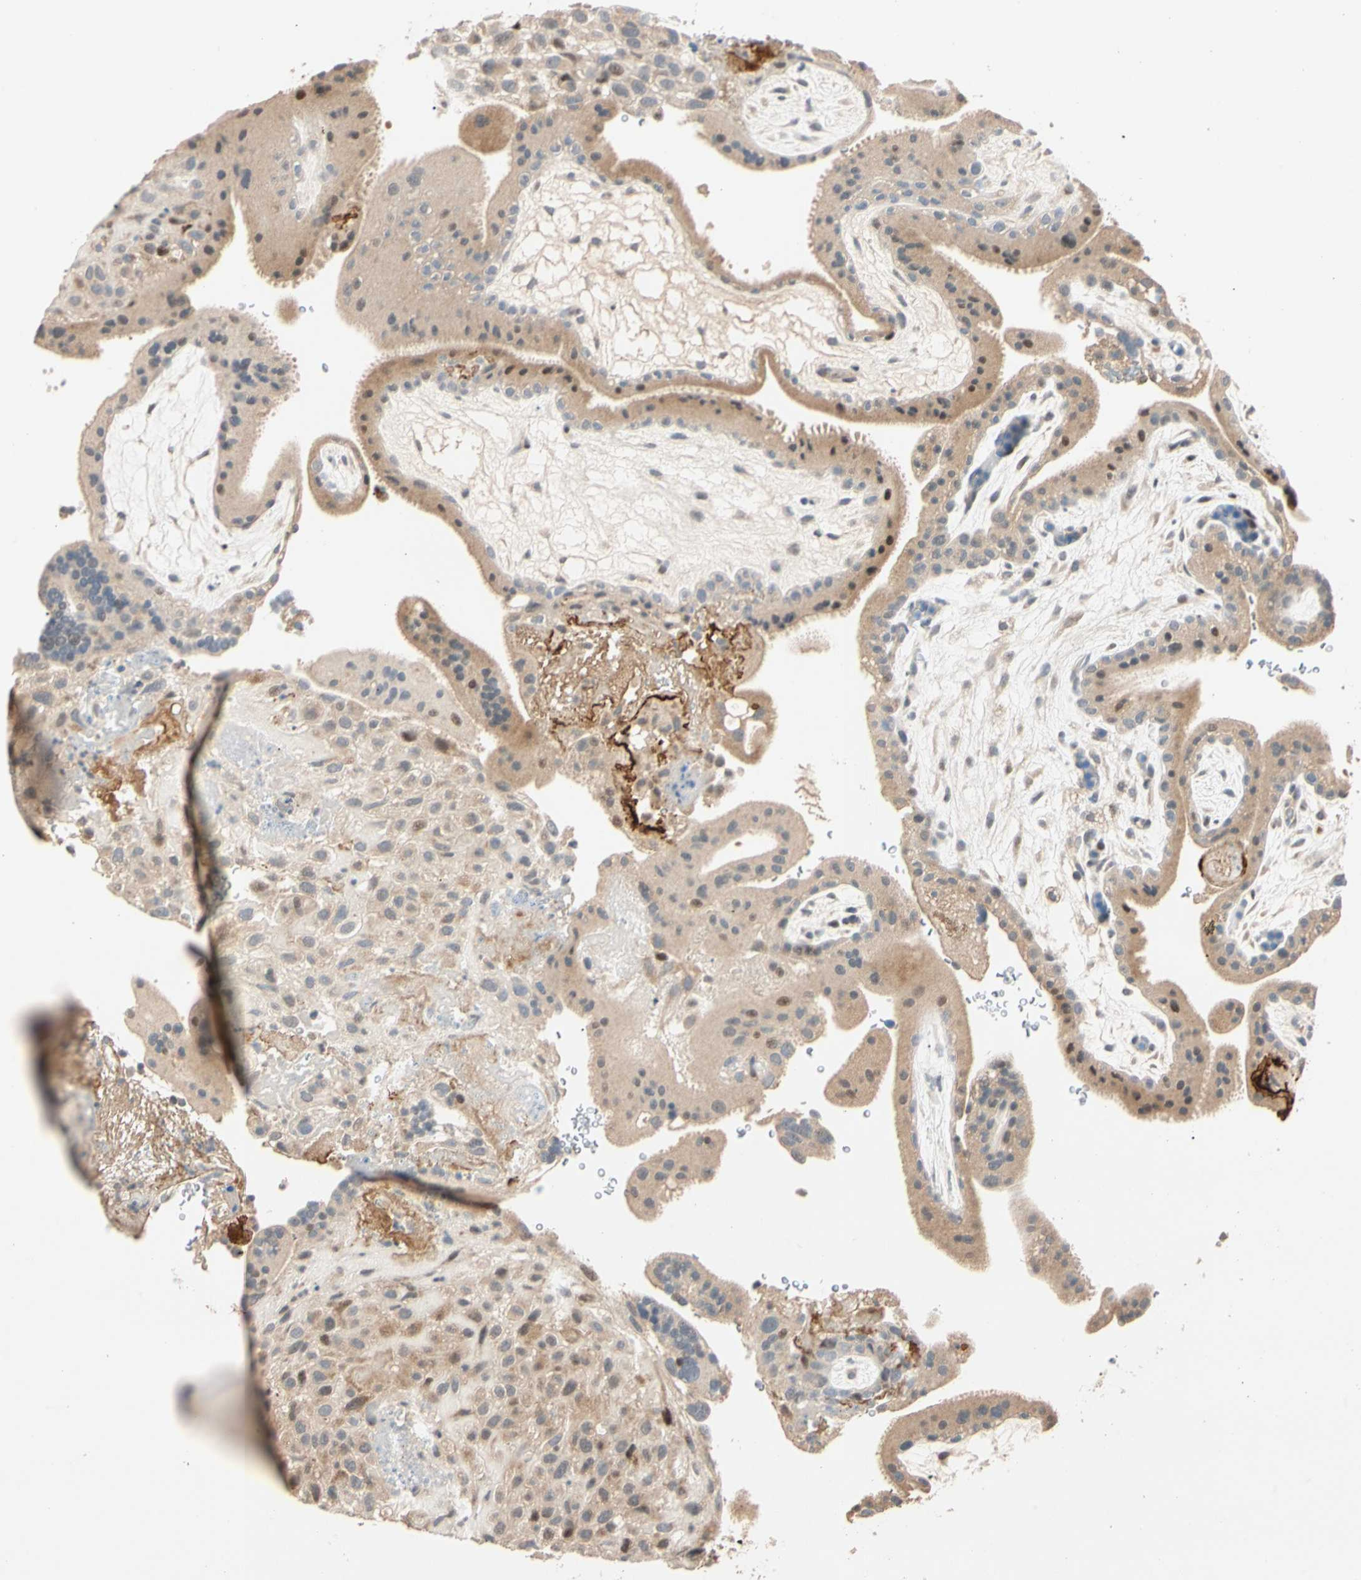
{"staining": {"intensity": "weak", "quantity": "25%-75%", "location": "cytoplasmic/membranous"}, "tissue": "placenta", "cell_type": "Decidual cells", "image_type": "normal", "snomed": [{"axis": "morphology", "description": "Normal tissue, NOS"}, {"axis": "topography", "description": "Placenta"}], "caption": "The micrograph exhibits a brown stain indicating the presence of a protein in the cytoplasmic/membranous of decidual cells in placenta.", "gene": "ACSL5", "patient": {"sex": "female", "age": 19}}